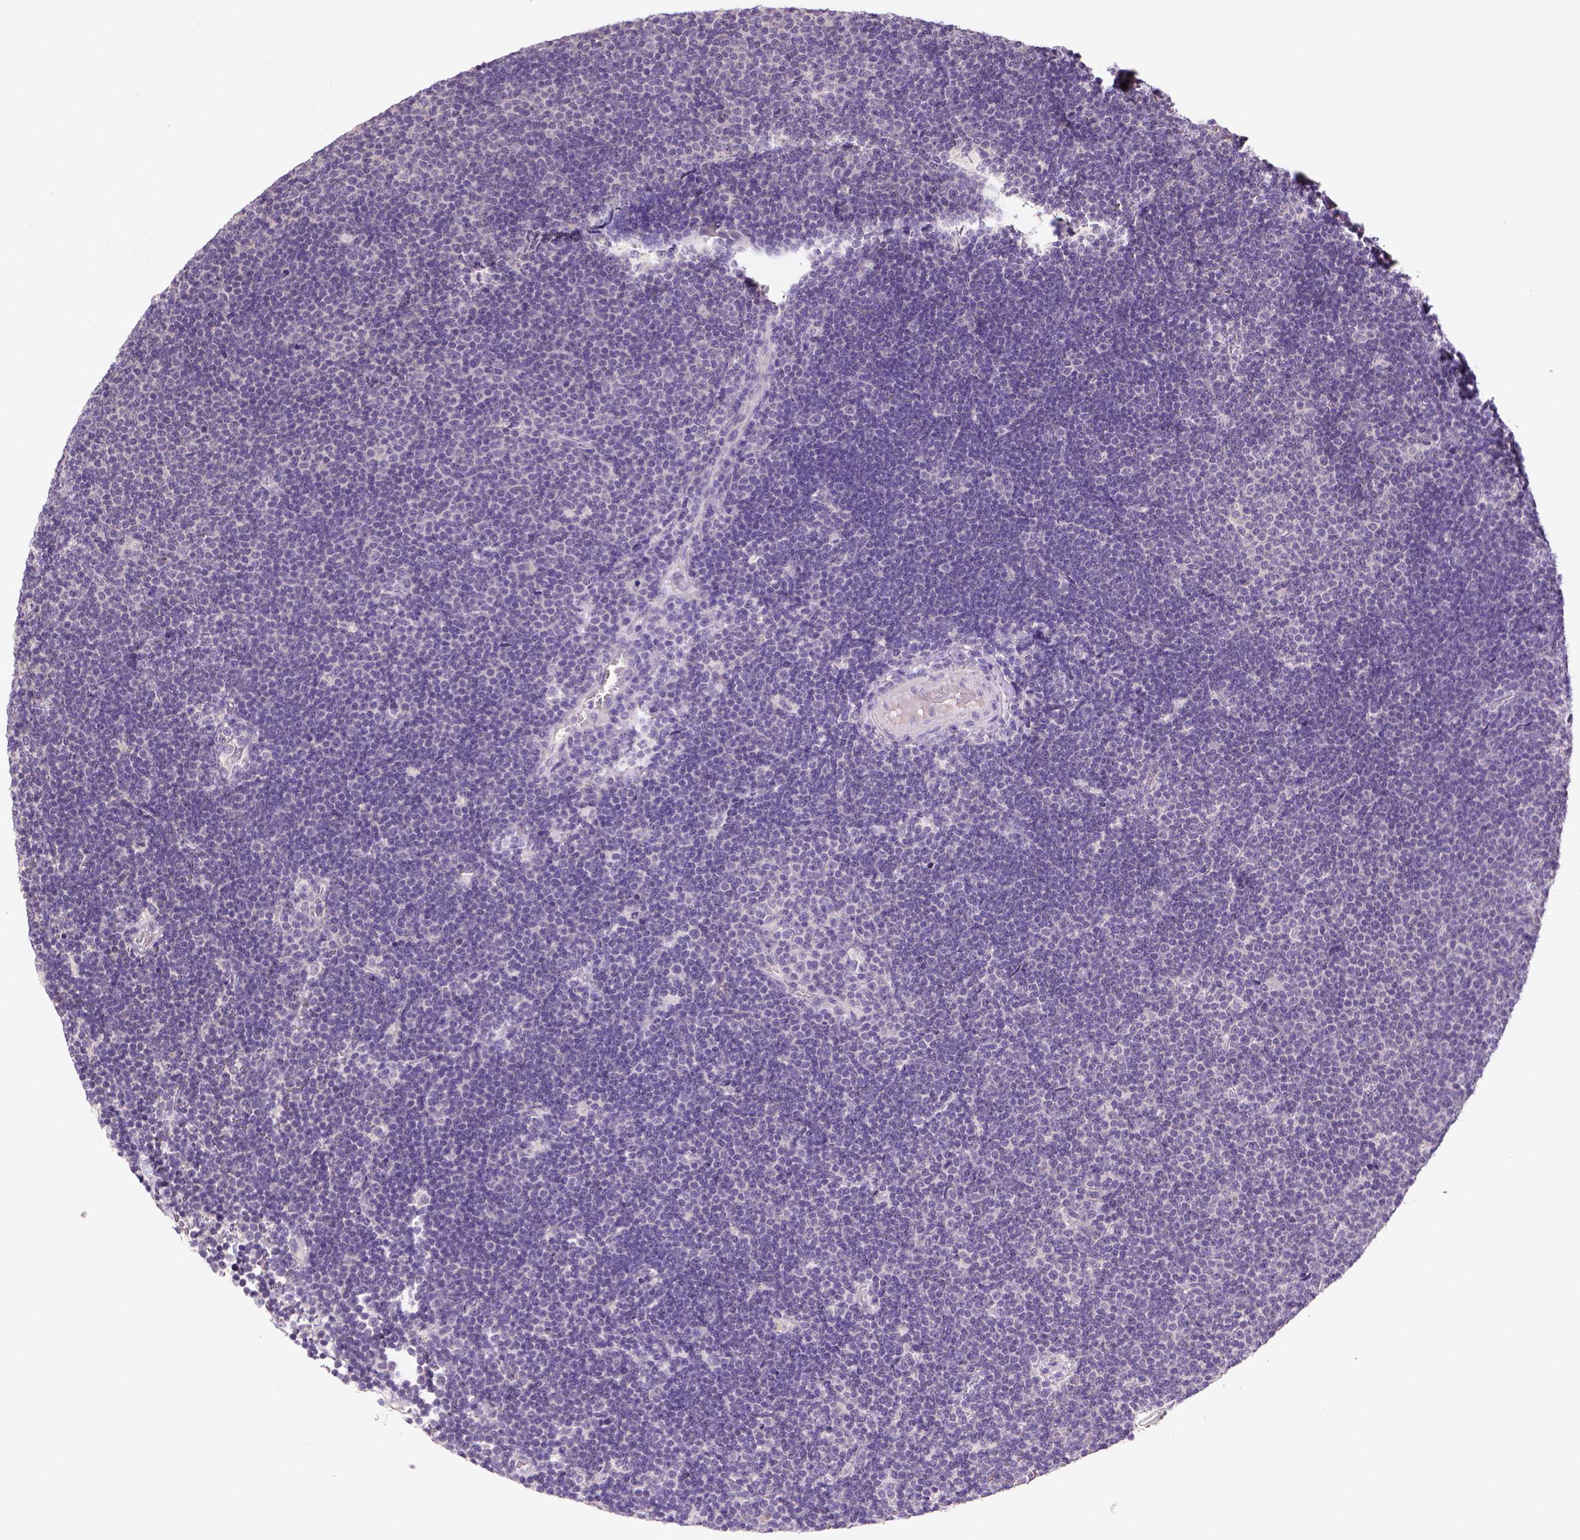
{"staining": {"intensity": "negative", "quantity": "none", "location": "none"}, "tissue": "lymphoma", "cell_type": "Tumor cells", "image_type": "cancer", "snomed": [{"axis": "morphology", "description": "Malignant lymphoma, non-Hodgkin's type, Low grade"}, {"axis": "topography", "description": "Brain"}], "caption": "The micrograph shows no significant staining in tumor cells of lymphoma.", "gene": "NLGN2", "patient": {"sex": "female", "age": 66}}